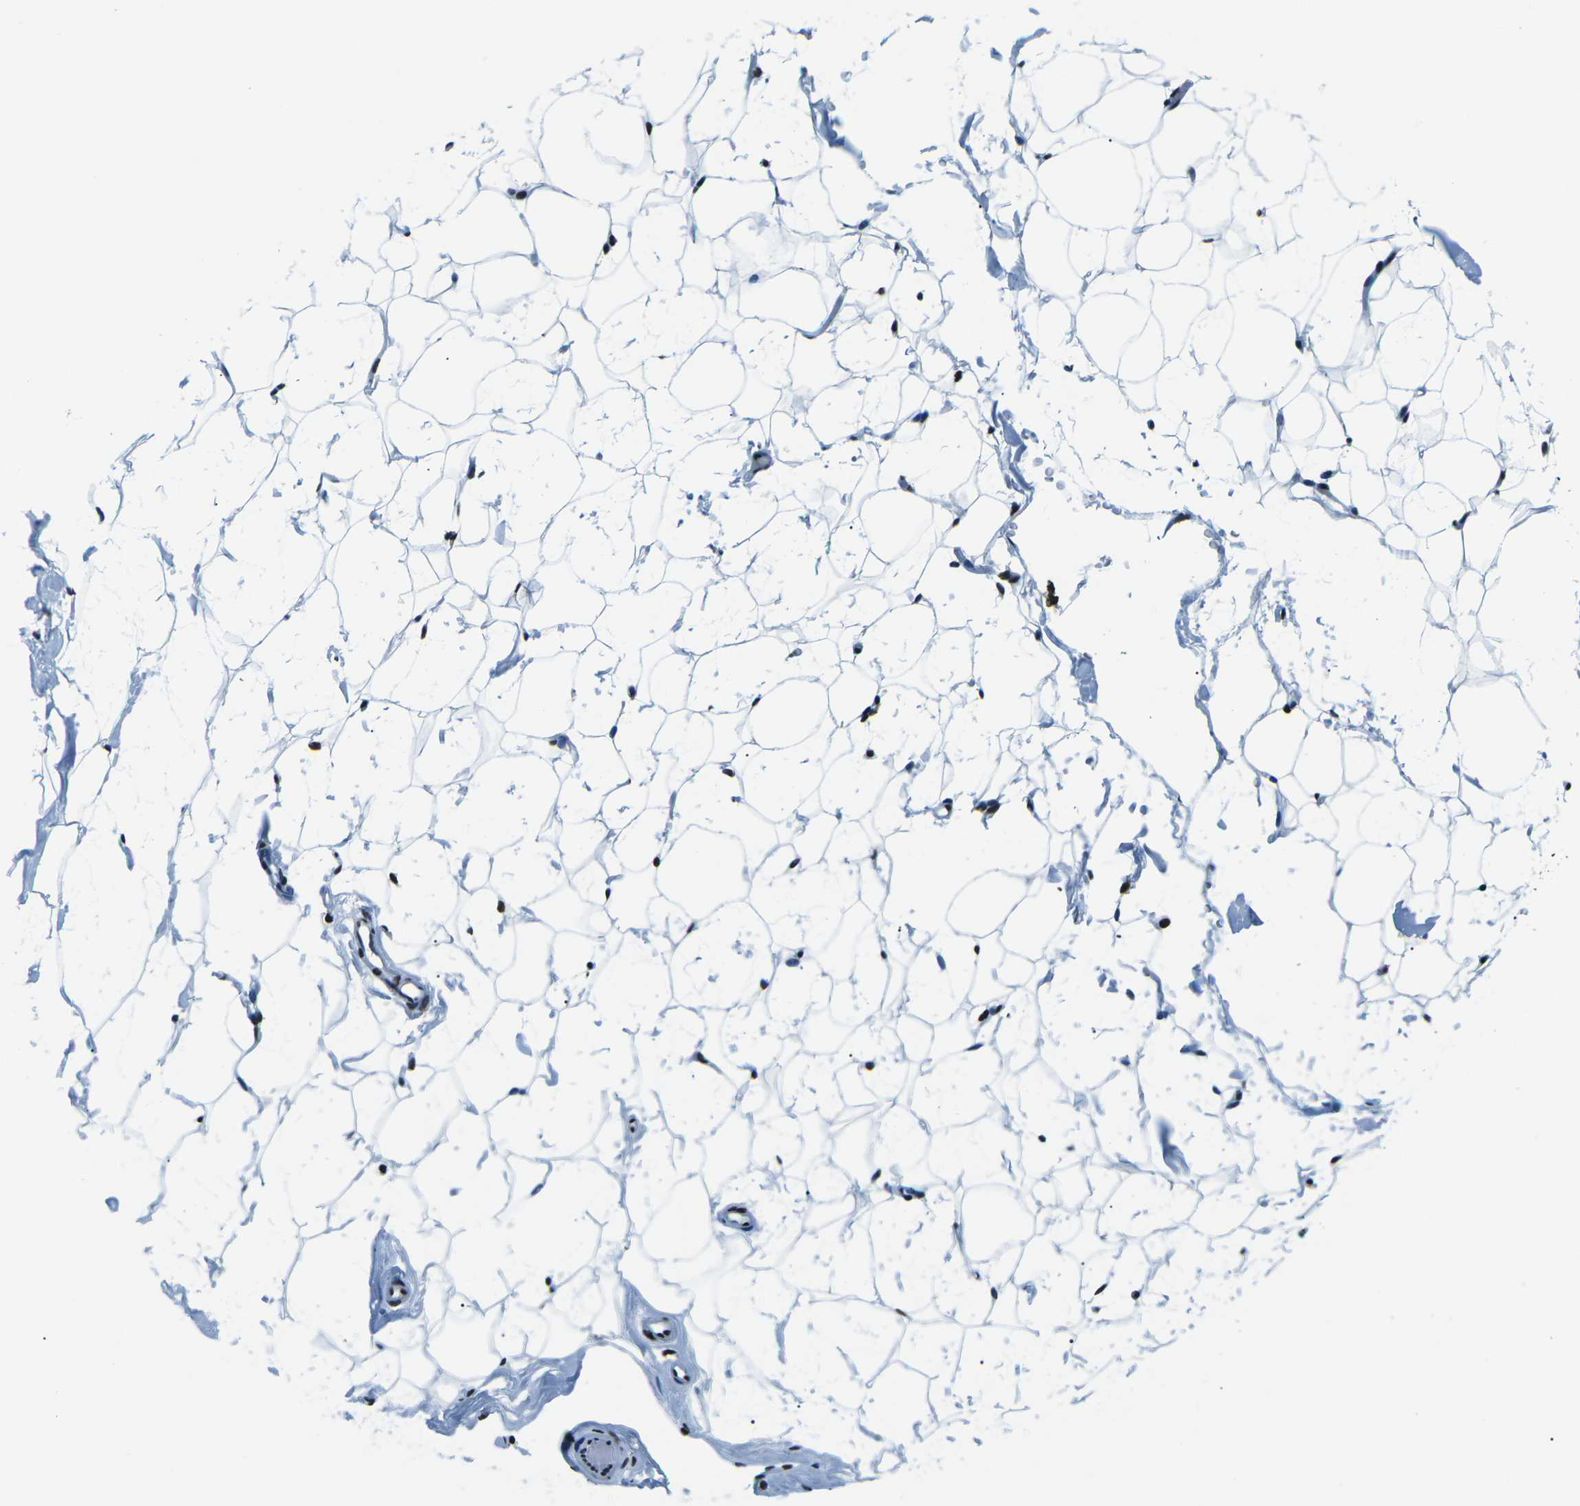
{"staining": {"intensity": "moderate", "quantity": ">75%", "location": "nuclear"}, "tissue": "adipose tissue", "cell_type": "Adipocytes", "image_type": "normal", "snomed": [{"axis": "morphology", "description": "Normal tissue, NOS"}, {"axis": "topography", "description": "Breast"}, {"axis": "topography", "description": "Soft tissue"}], "caption": "Immunohistochemistry of normal human adipose tissue shows medium levels of moderate nuclear expression in about >75% of adipocytes.", "gene": "HNRNPL", "patient": {"sex": "female", "age": 75}}